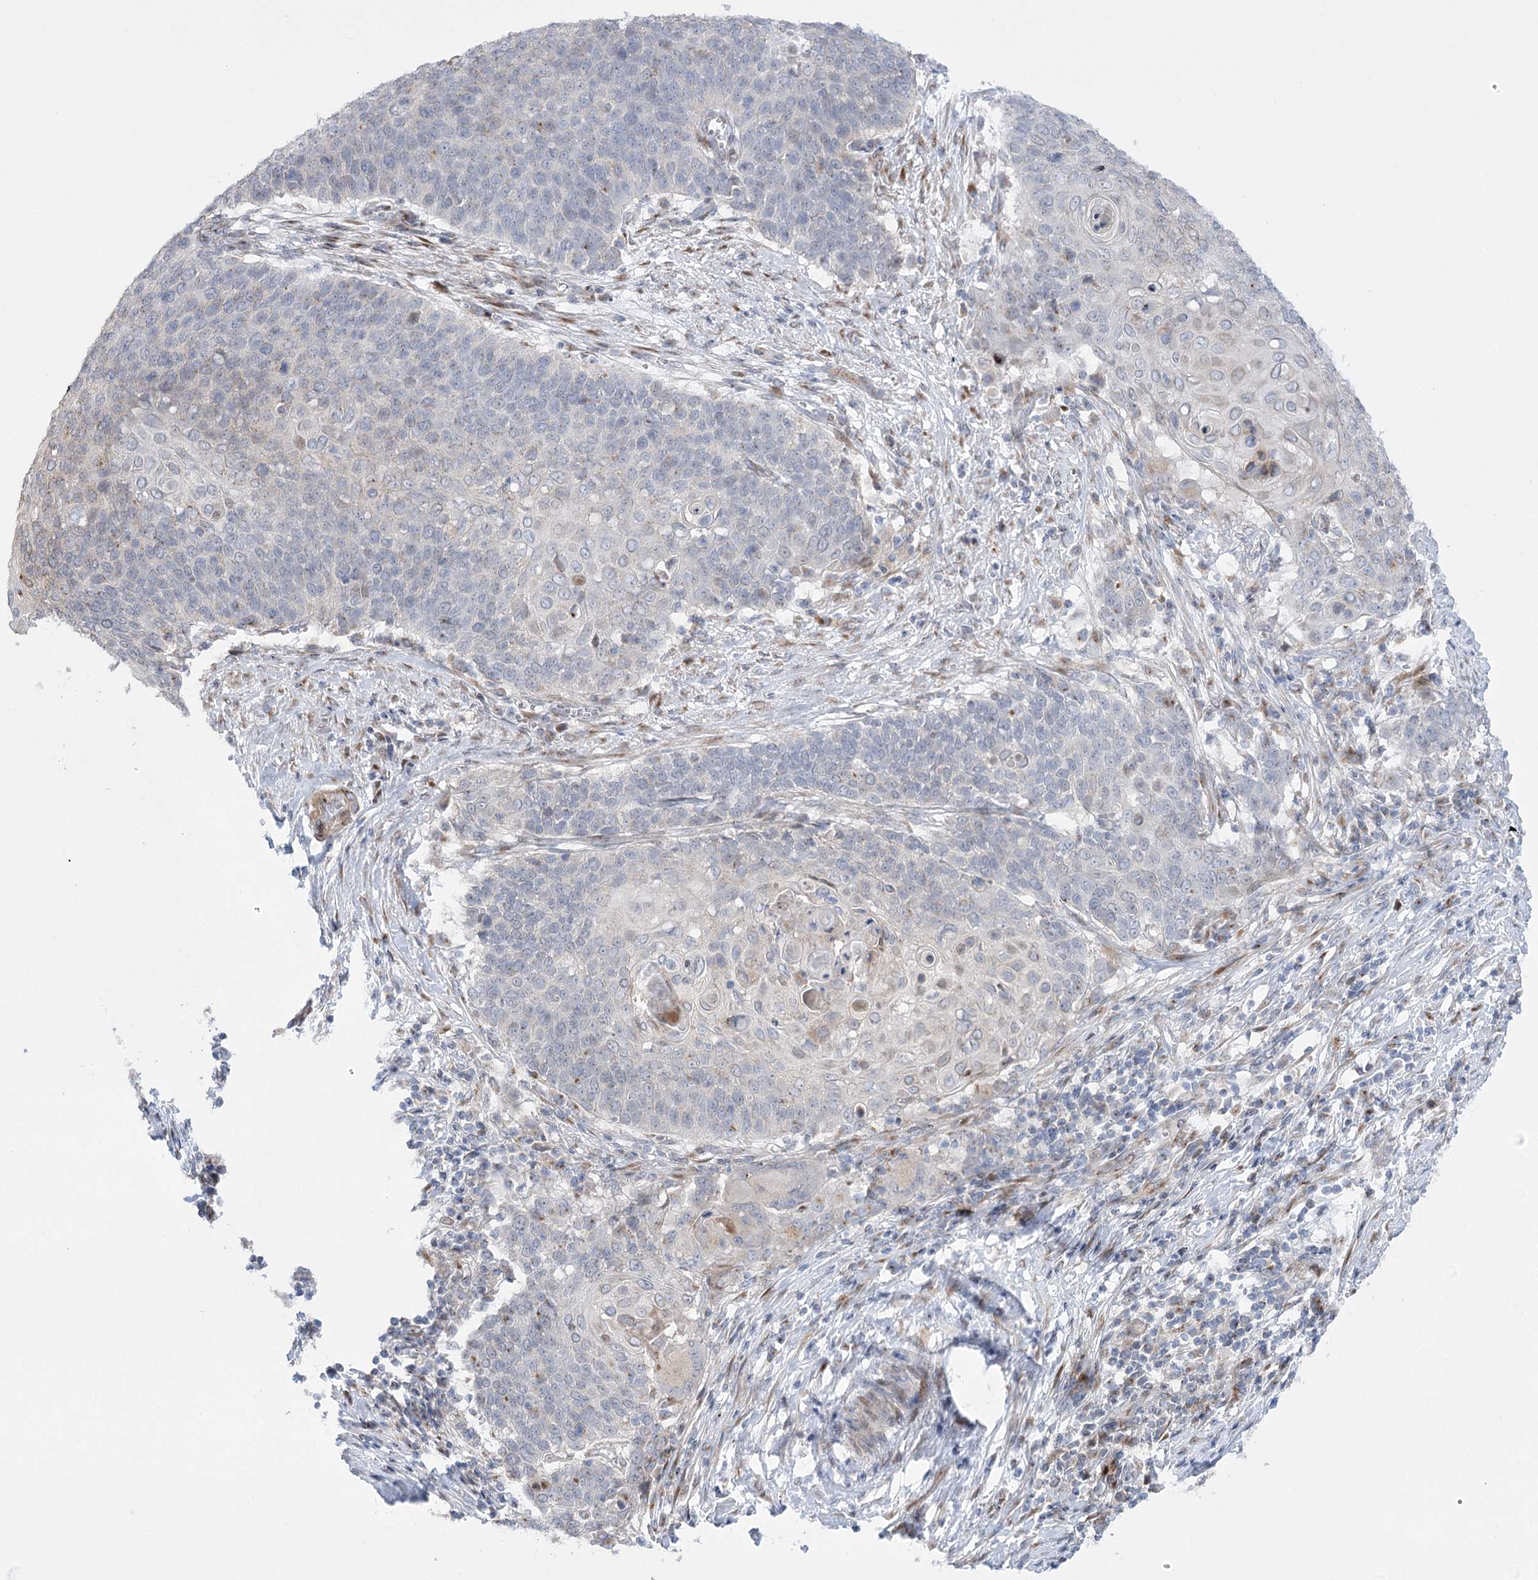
{"staining": {"intensity": "negative", "quantity": "none", "location": "none"}, "tissue": "cervical cancer", "cell_type": "Tumor cells", "image_type": "cancer", "snomed": [{"axis": "morphology", "description": "Squamous cell carcinoma, NOS"}, {"axis": "topography", "description": "Cervix"}], "caption": "There is no significant positivity in tumor cells of cervical squamous cell carcinoma. Brightfield microscopy of immunohistochemistry (IHC) stained with DAB (brown) and hematoxylin (blue), captured at high magnification.", "gene": "NME7", "patient": {"sex": "female", "age": 39}}